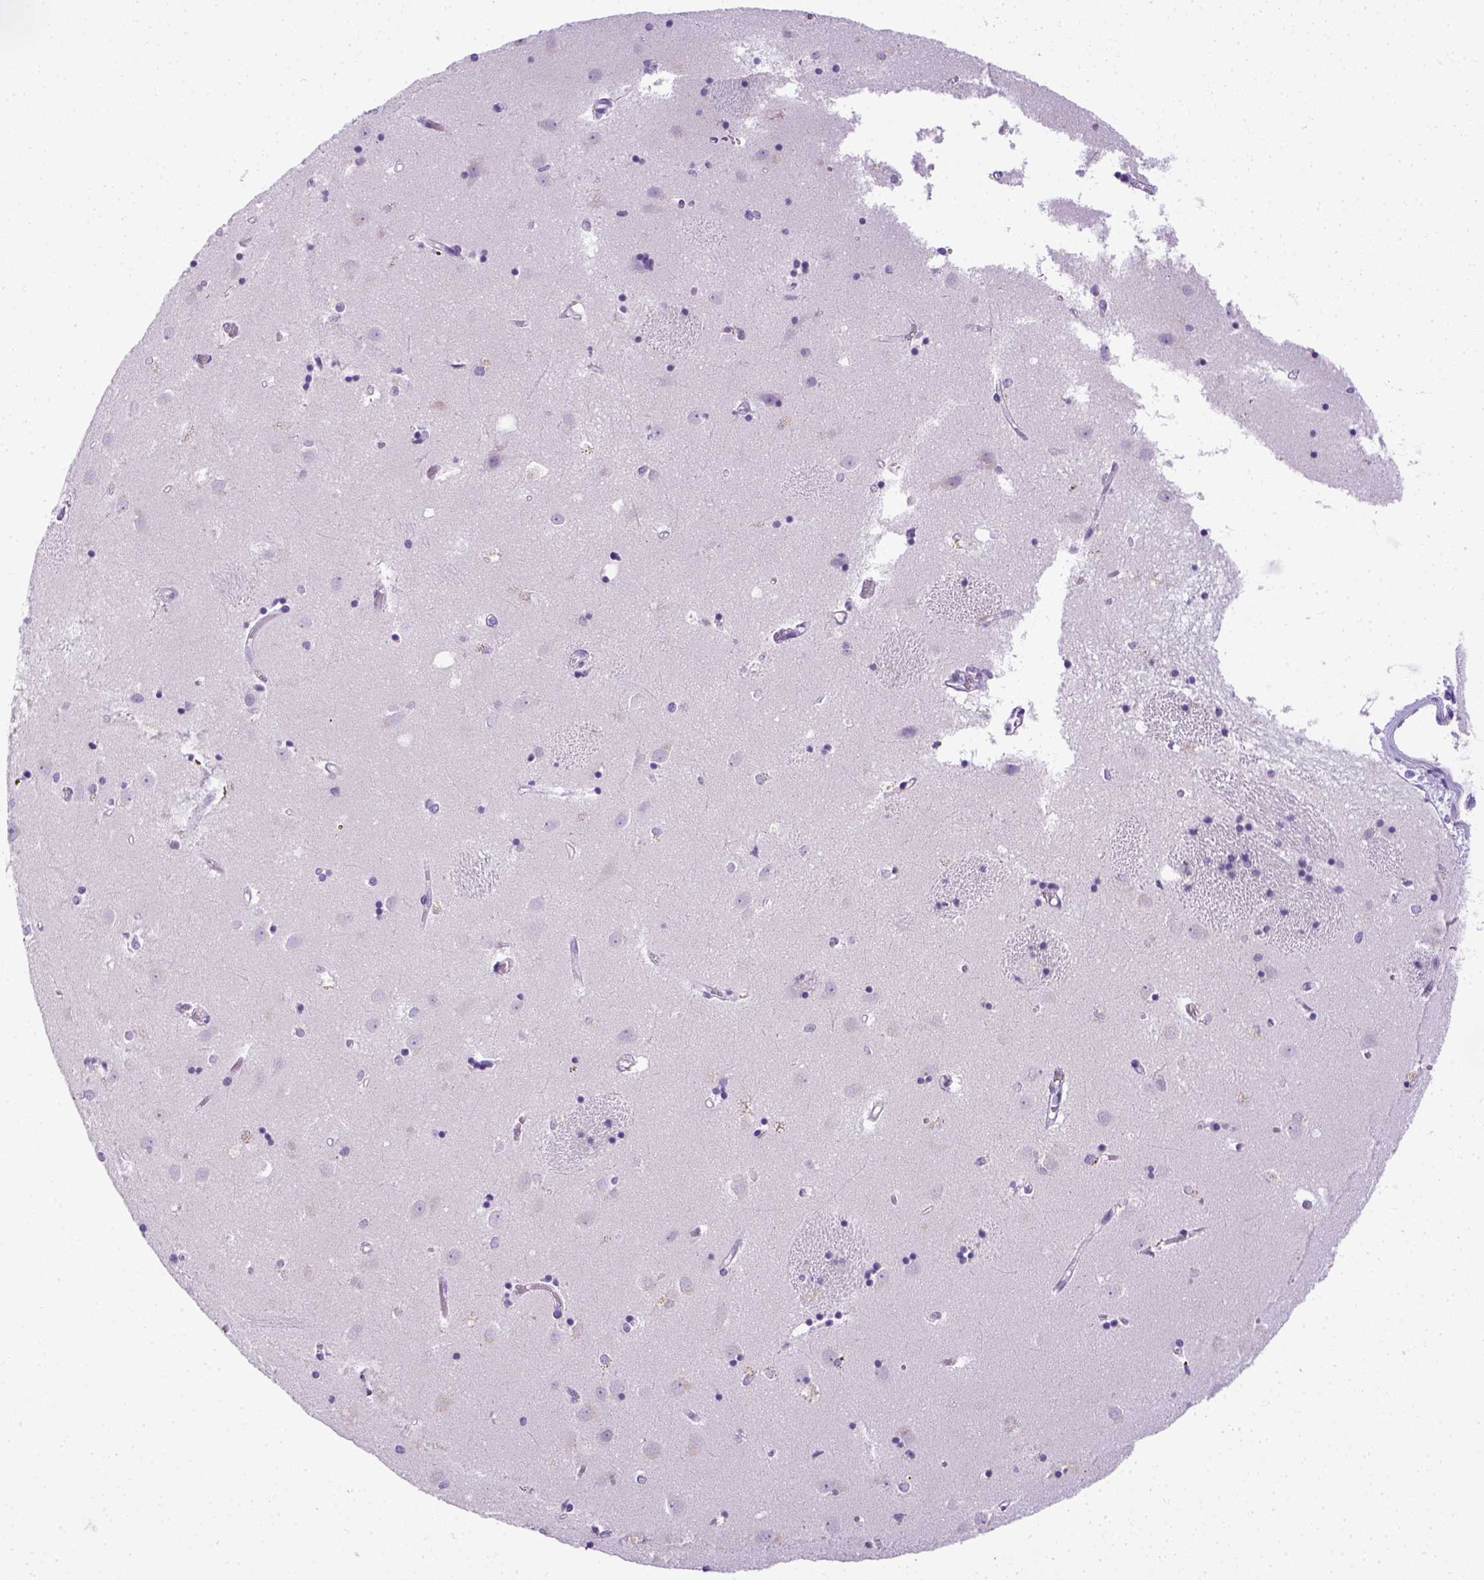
{"staining": {"intensity": "negative", "quantity": "none", "location": "none"}, "tissue": "caudate", "cell_type": "Glial cells", "image_type": "normal", "snomed": [{"axis": "morphology", "description": "Normal tissue, NOS"}, {"axis": "topography", "description": "Lateral ventricle wall"}], "caption": "Caudate stained for a protein using IHC exhibits no expression glial cells.", "gene": "LGSN", "patient": {"sex": "male", "age": 54}}